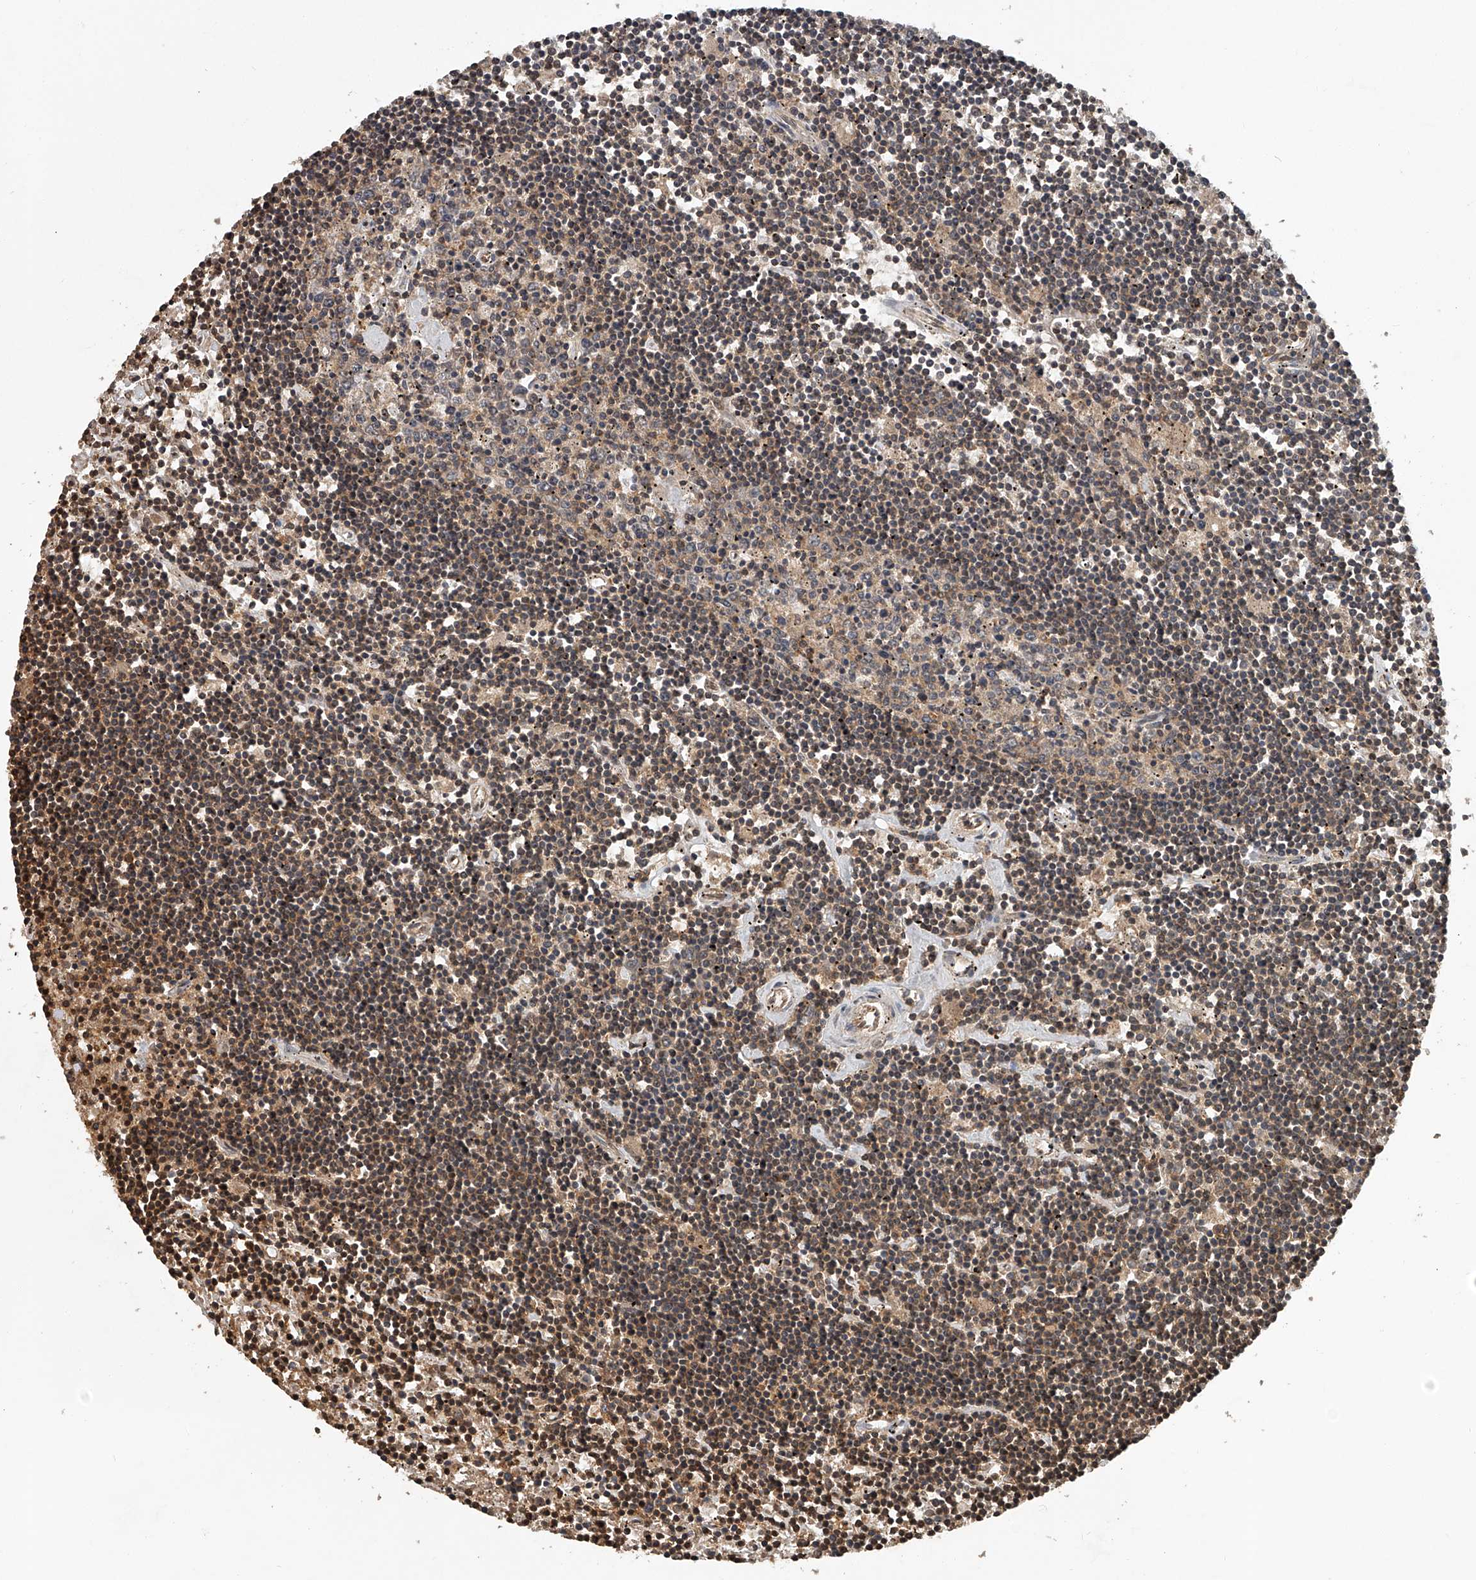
{"staining": {"intensity": "weak", "quantity": ">75%", "location": "cytoplasmic/membranous"}, "tissue": "lymphoma", "cell_type": "Tumor cells", "image_type": "cancer", "snomed": [{"axis": "morphology", "description": "Malignant lymphoma, non-Hodgkin's type, Low grade"}, {"axis": "topography", "description": "Spleen"}], "caption": "Malignant lymphoma, non-Hodgkin's type (low-grade) stained with a brown dye shows weak cytoplasmic/membranous positive positivity in approximately >75% of tumor cells.", "gene": "PLEKHG1", "patient": {"sex": "male", "age": 76}}